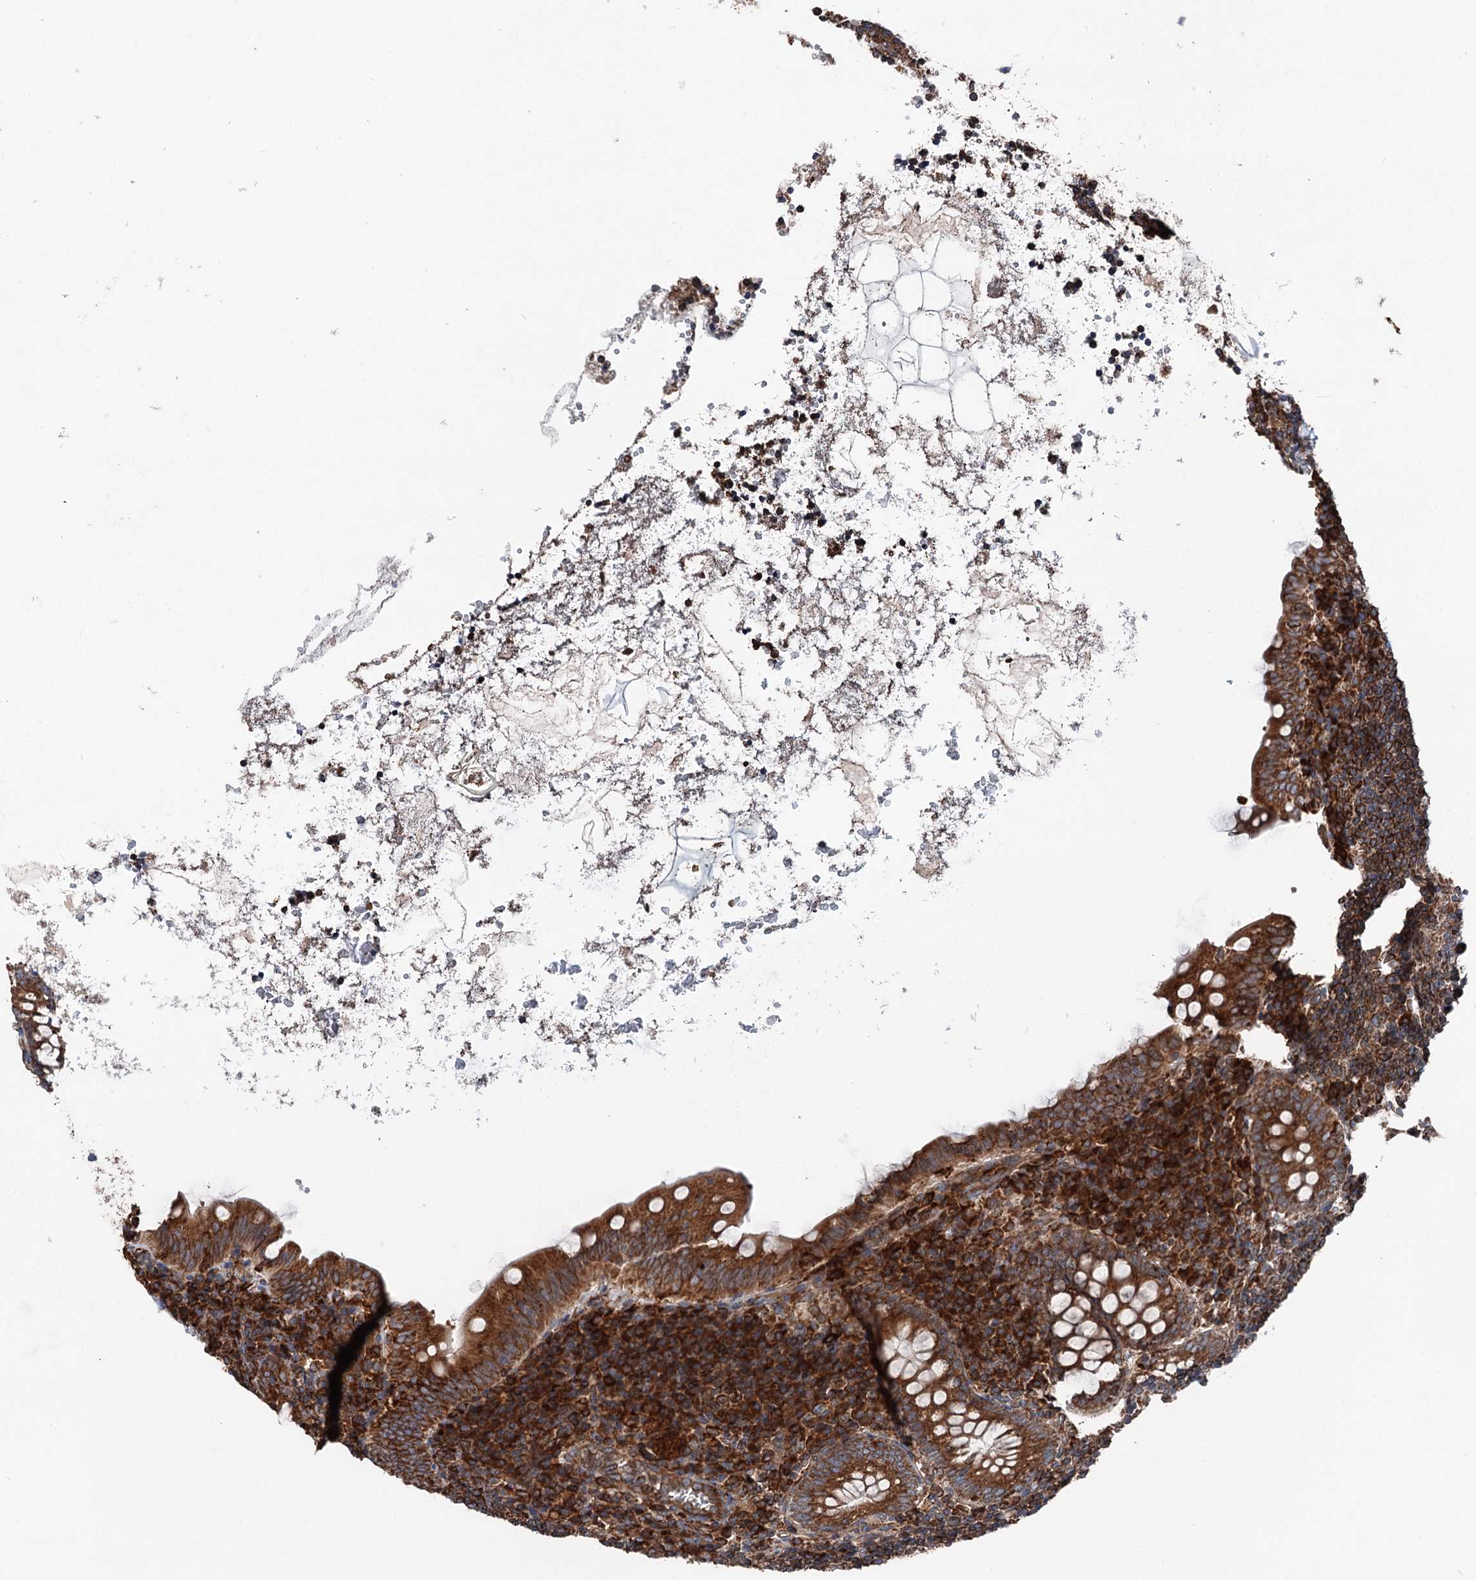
{"staining": {"intensity": "moderate", "quantity": ">75%", "location": "cytoplasmic/membranous"}, "tissue": "appendix", "cell_type": "Glandular cells", "image_type": "normal", "snomed": [{"axis": "morphology", "description": "Normal tissue, NOS"}, {"axis": "topography", "description": "Appendix"}], "caption": "Approximately >75% of glandular cells in unremarkable human appendix exhibit moderate cytoplasmic/membranous protein staining as visualized by brown immunohistochemical staining.", "gene": "ERP29", "patient": {"sex": "female", "age": 33}}